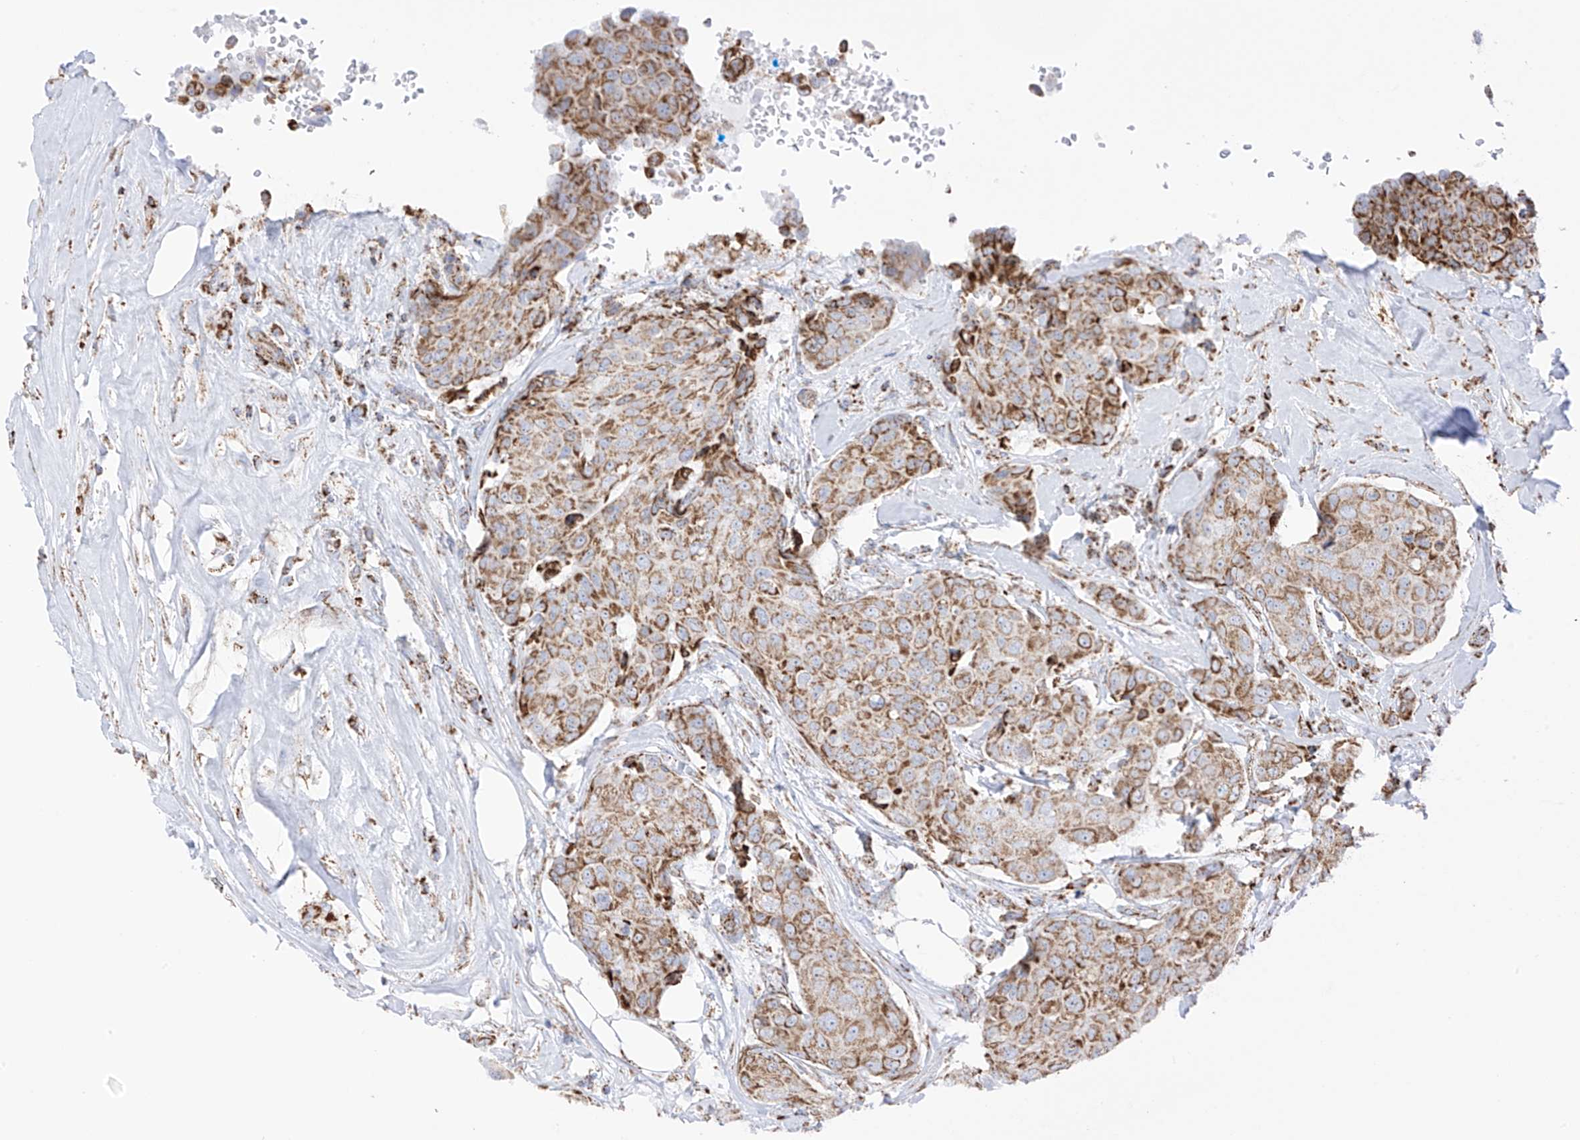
{"staining": {"intensity": "moderate", "quantity": ">75%", "location": "cytoplasmic/membranous"}, "tissue": "breast cancer", "cell_type": "Tumor cells", "image_type": "cancer", "snomed": [{"axis": "morphology", "description": "Duct carcinoma"}, {"axis": "topography", "description": "Breast"}], "caption": "The photomicrograph reveals immunohistochemical staining of breast intraductal carcinoma. There is moderate cytoplasmic/membranous positivity is identified in about >75% of tumor cells.", "gene": "XKR3", "patient": {"sex": "female", "age": 80}}